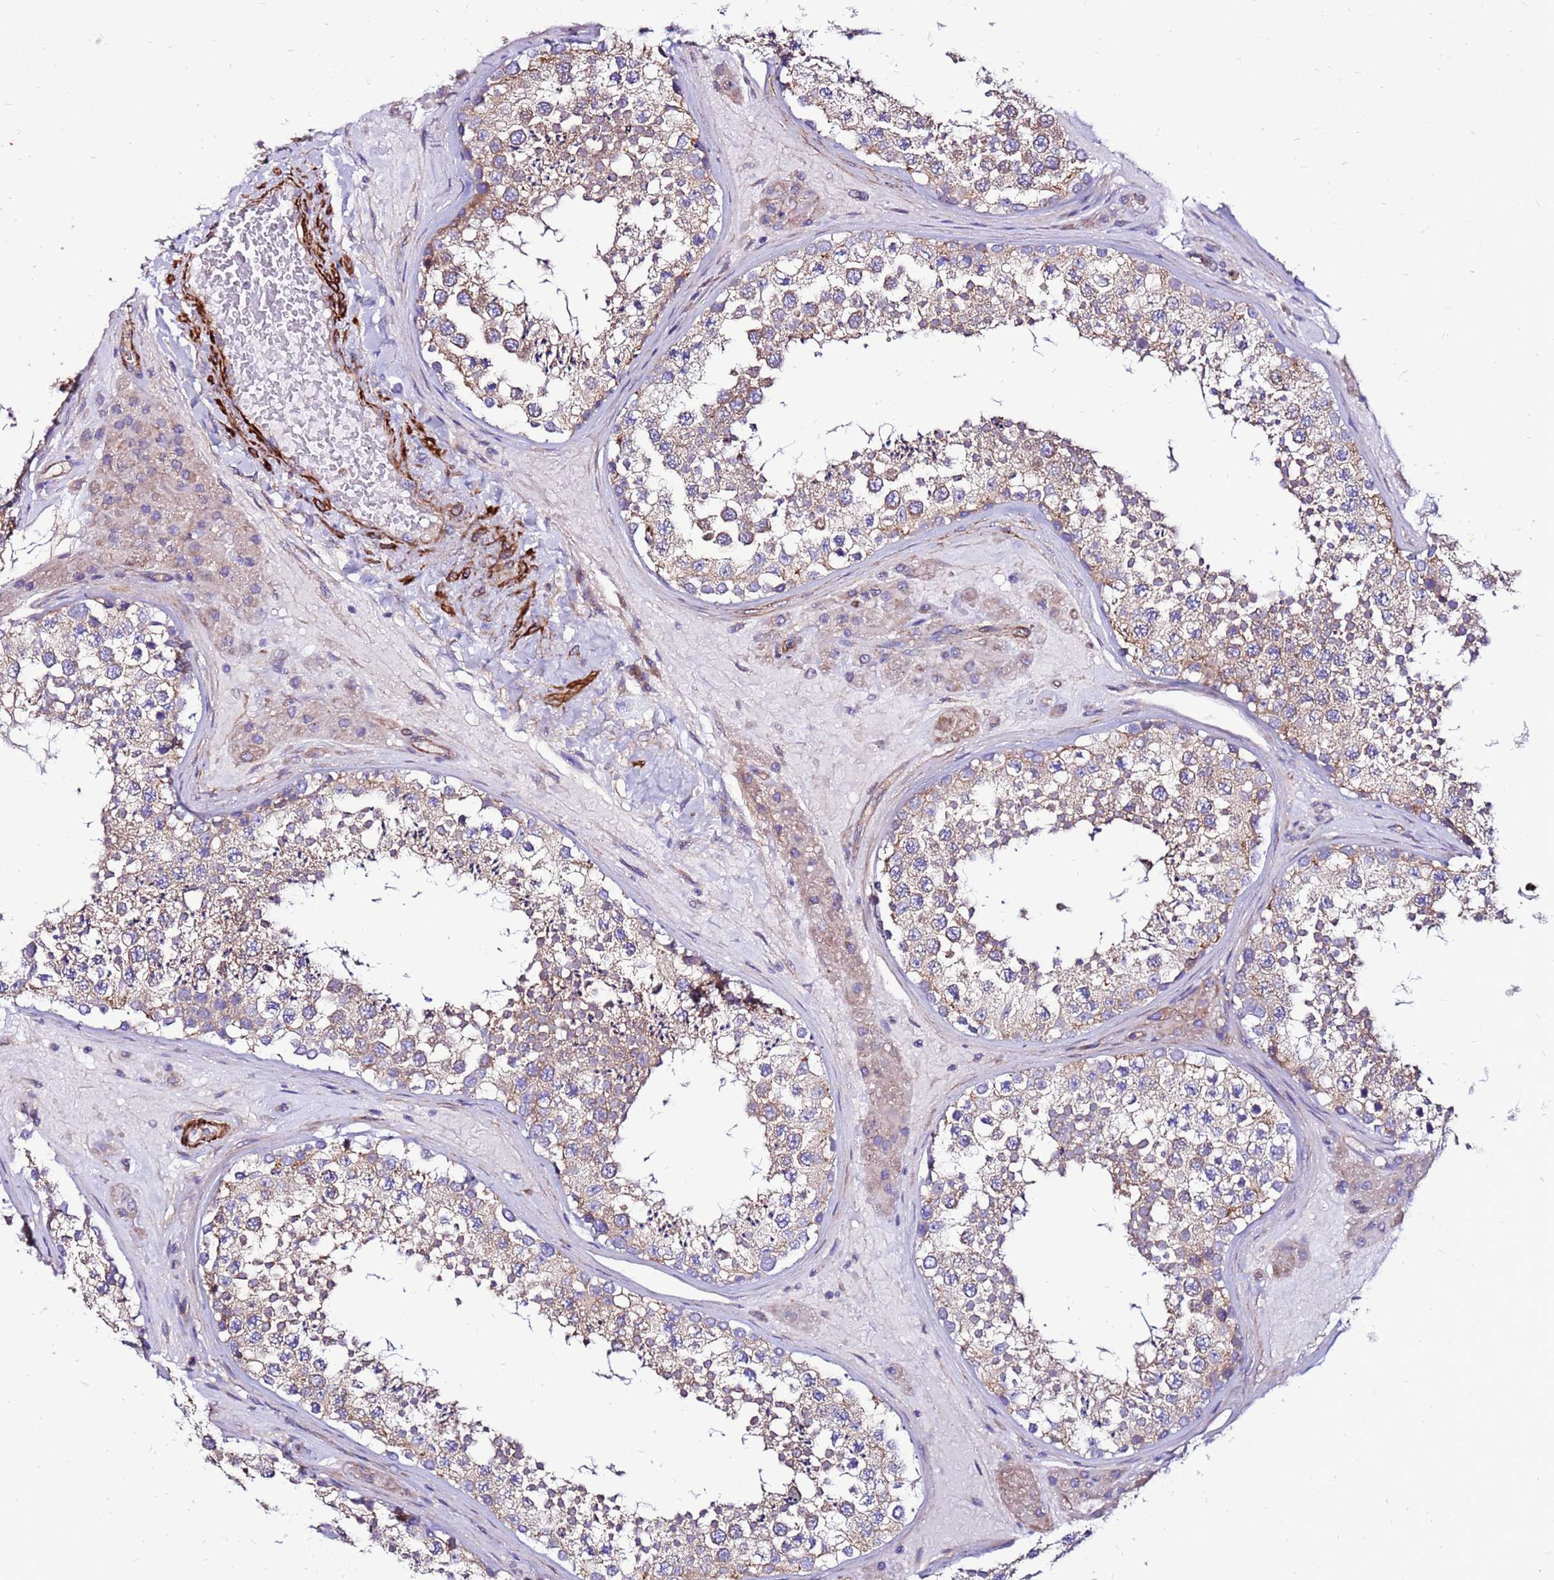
{"staining": {"intensity": "weak", "quantity": ">75%", "location": "cytoplasmic/membranous"}, "tissue": "testis", "cell_type": "Cells in seminiferous ducts", "image_type": "normal", "snomed": [{"axis": "morphology", "description": "Normal tissue, NOS"}, {"axis": "topography", "description": "Testis"}], "caption": "Testis stained for a protein (brown) shows weak cytoplasmic/membranous positive expression in about >75% of cells in seminiferous ducts.", "gene": "EI24", "patient": {"sex": "male", "age": 46}}